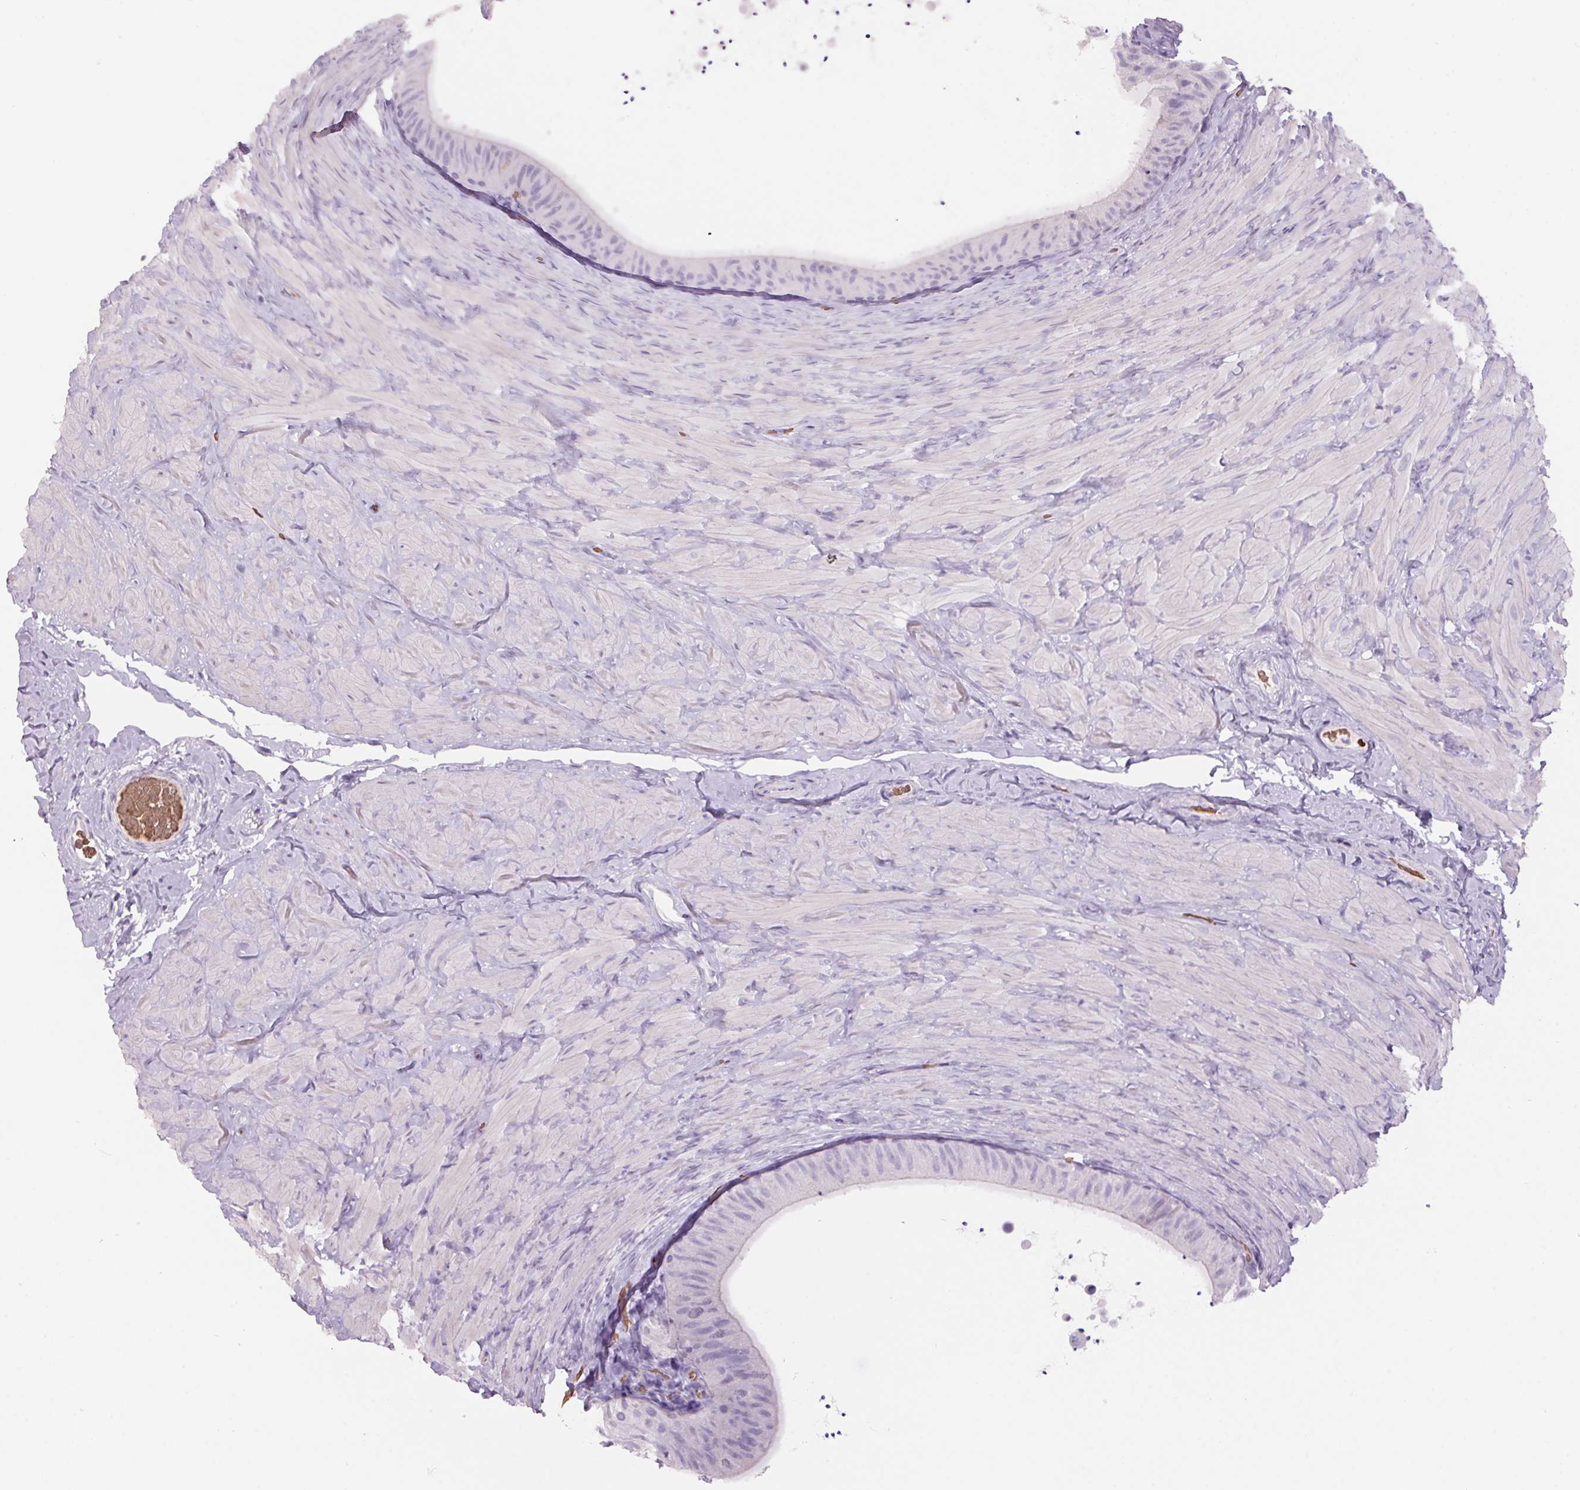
{"staining": {"intensity": "negative", "quantity": "none", "location": "none"}, "tissue": "epididymis", "cell_type": "Glandular cells", "image_type": "normal", "snomed": [{"axis": "morphology", "description": "Normal tissue, NOS"}, {"axis": "topography", "description": "Epididymis, spermatic cord, NOS"}, {"axis": "topography", "description": "Epididymis"}], "caption": "Epididymis stained for a protein using IHC demonstrates no staining glandular cells.", "gene": "HBQ1", "patient": {"sex": "male", "age": 31}}